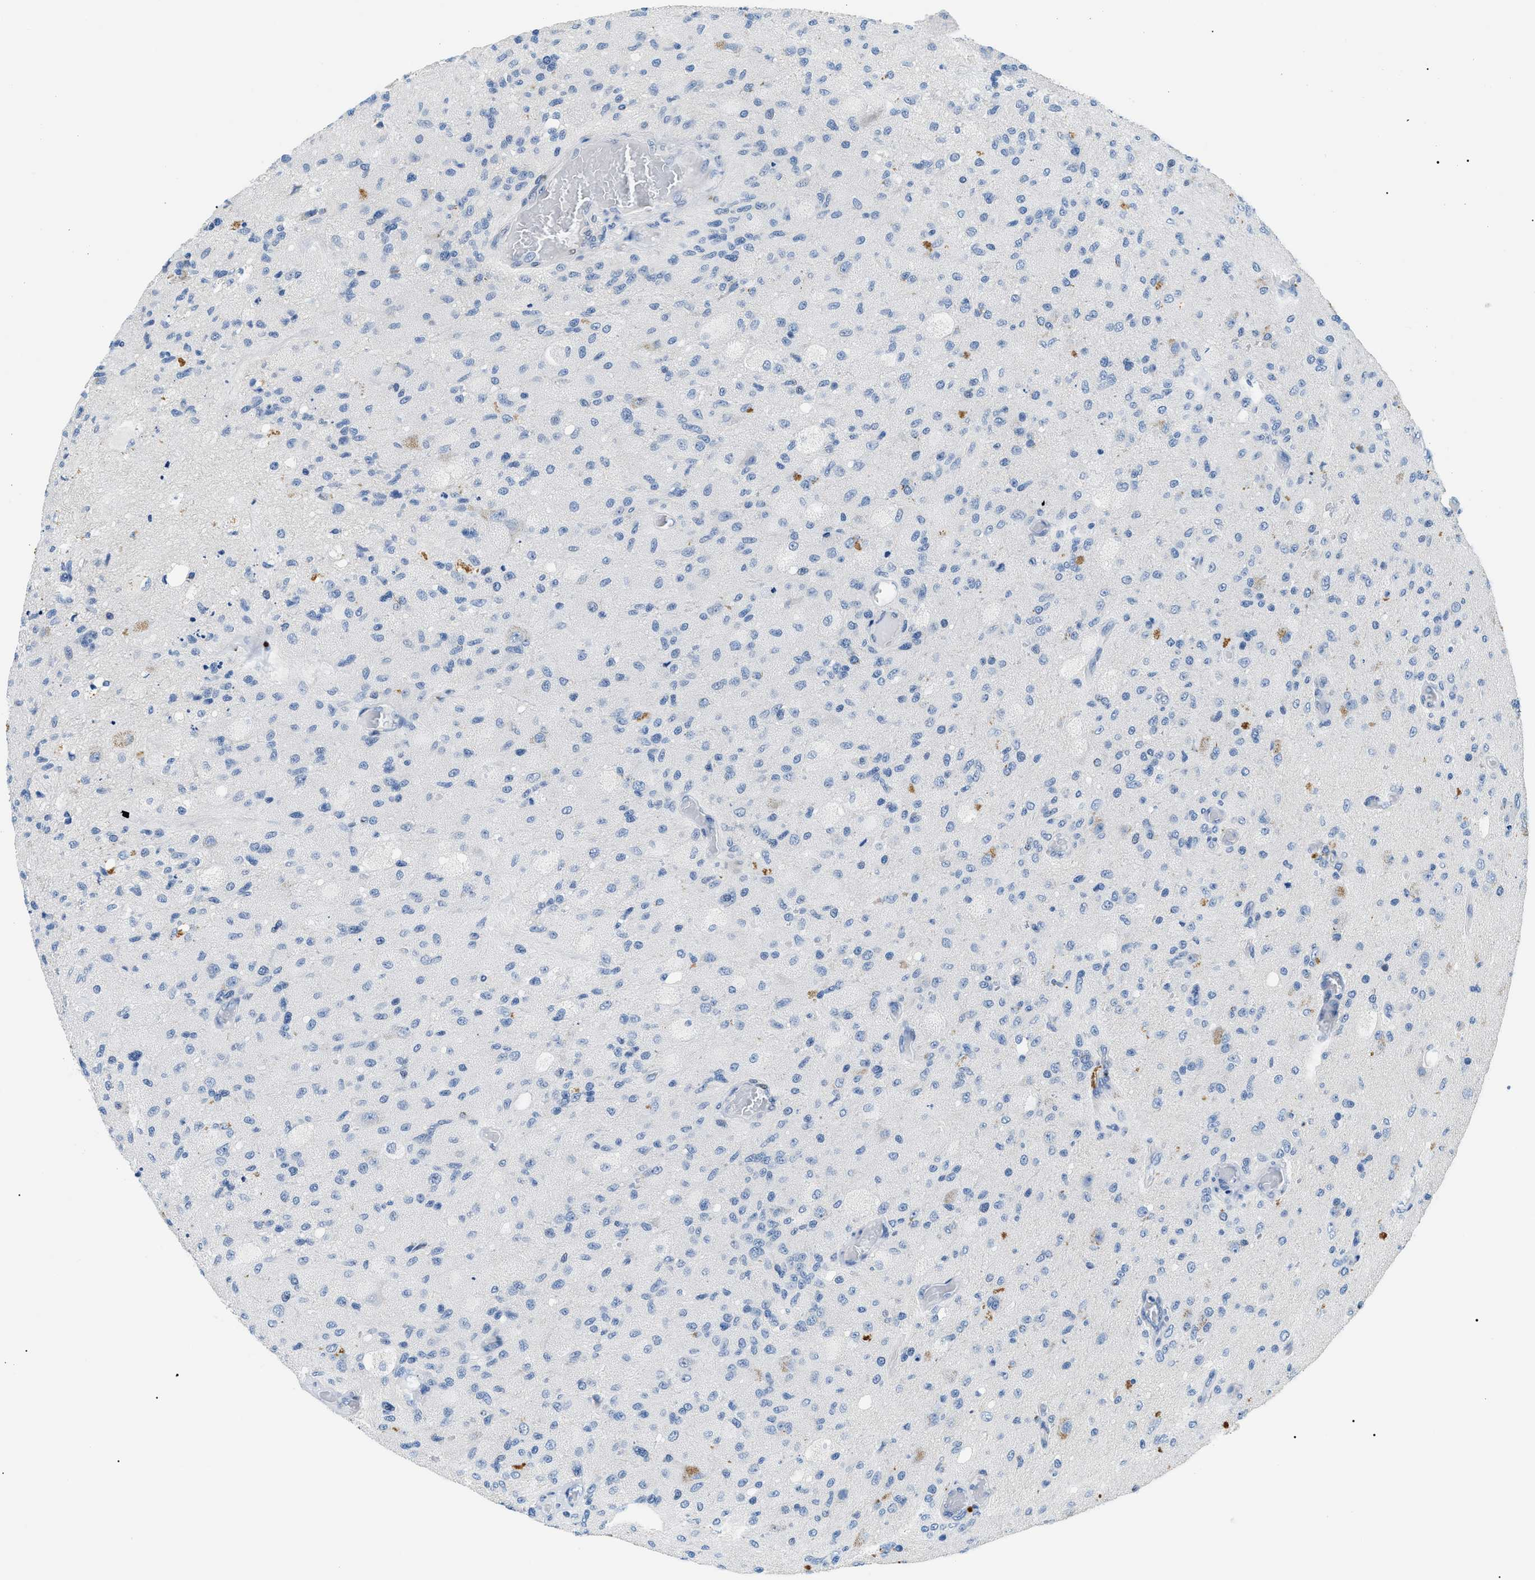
{"staining": {"intensity": "negative", "quantity": "none", "location": "none"}, "tissue": "glioma", "cell_type": "Tumor cells", "image_type": "cancer", "snomed": [{"axis": "morphology", "description": "Normal tissue, NOS"}, {"axis": "morphology", "description": "Glioma, malignant, High grade"}, {"axis": "topography", "description": "Cerebral cortex"}], "caption": "Tumor cells show no significant expression in glioma.", "gene": "SMARCC1", "patient": {"sex": "male", "age": 77}}